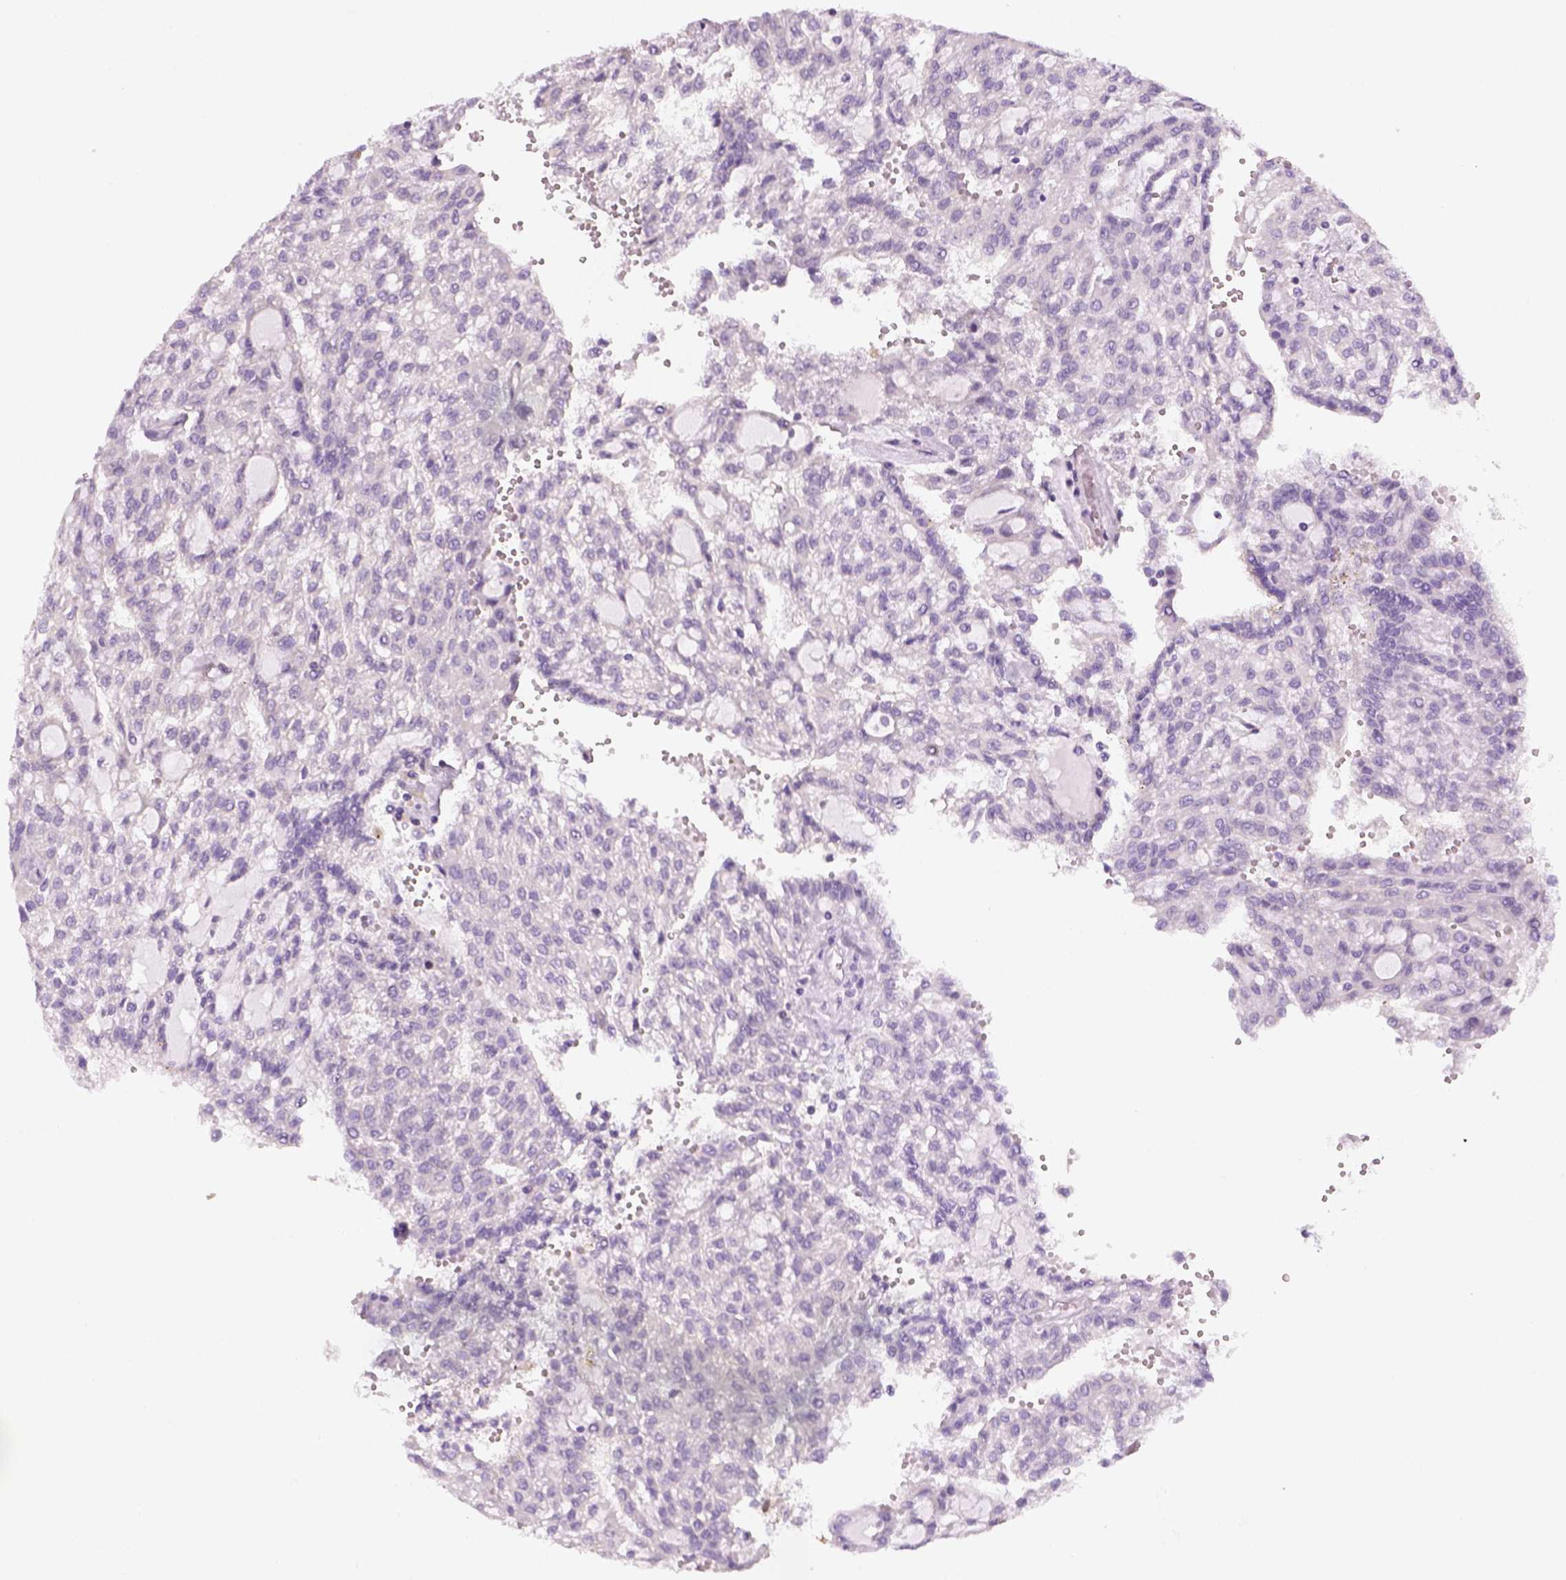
{"staining": {"intensity": "negative", "quantity": "none", "location": "none"}, "tissue": "renal cancer", "cell_type": "Tumor cells", "image_type": "cancer", "snomed": [{"axis": "morphology", "description": "Adenocarcinoma, NOS"}, {"axis": "topography", "description": "Kidney"}], "caption": "The histopathology image demonstrates no significant expression in tumor cells of renal cancer.", "gene": "EPHB1", "patient": {"sex": "male", "age": 63}}